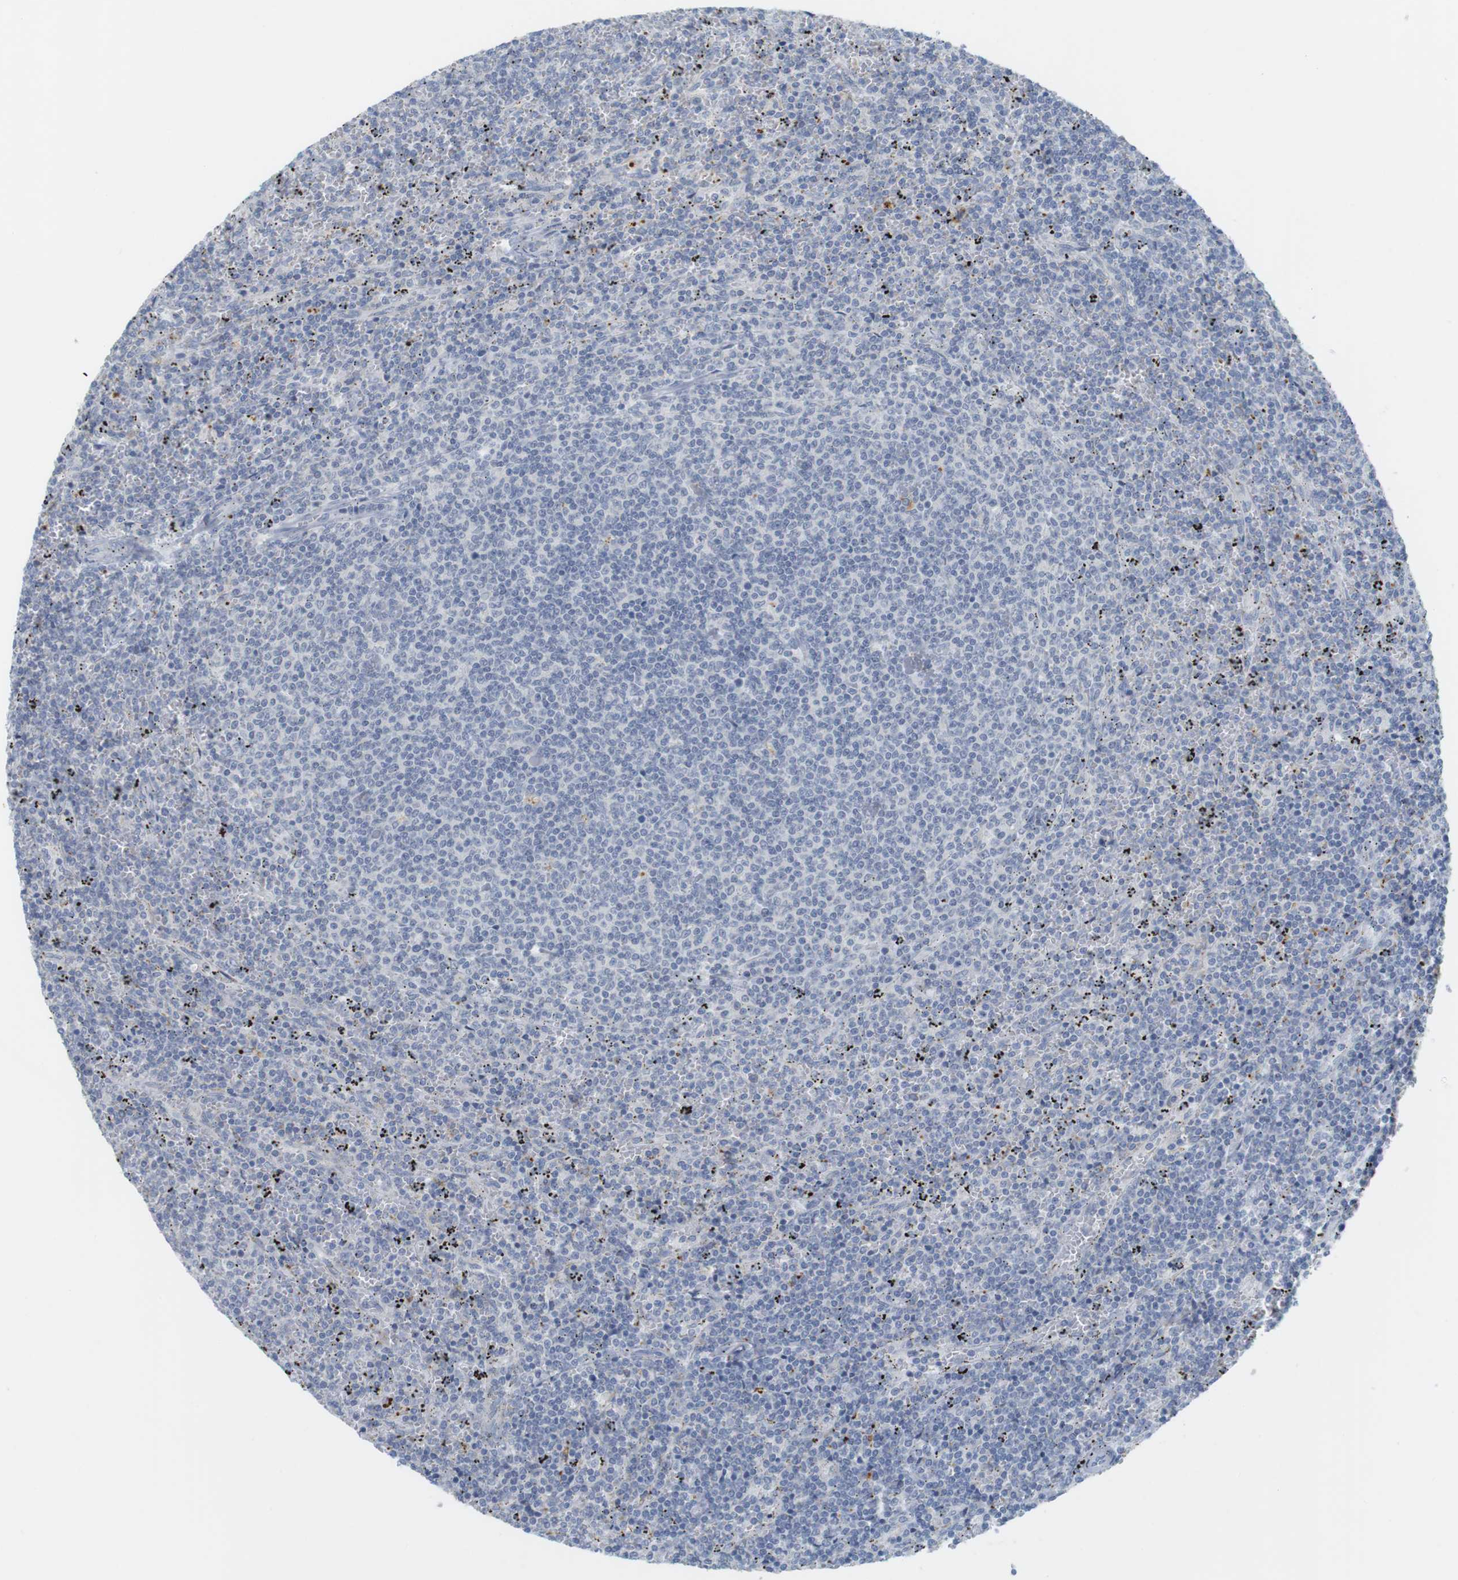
{"staining": {"intensity": "negative", "quantity": "none", "location": "none"}, "tissue": "lymphoma", "cell_type": "Tumor cells", "image_type": "cancer", "snomed": [{"axis": "morphology", "description": "Malignant lymphoma, non-Hodgkin's type, Low grade"}, {"axis": "topography", "description": "Spleen"}], "caption": "This image is of malignant lymphoma, non-Hodgkin's type (low-grade) stained with IHC to label a protein in brown with the nuclei are counter-stained blue. There is no positivity in tumor cells.", "gene": "YIPF1", "patient": {"sex": "female", "age": 50}}